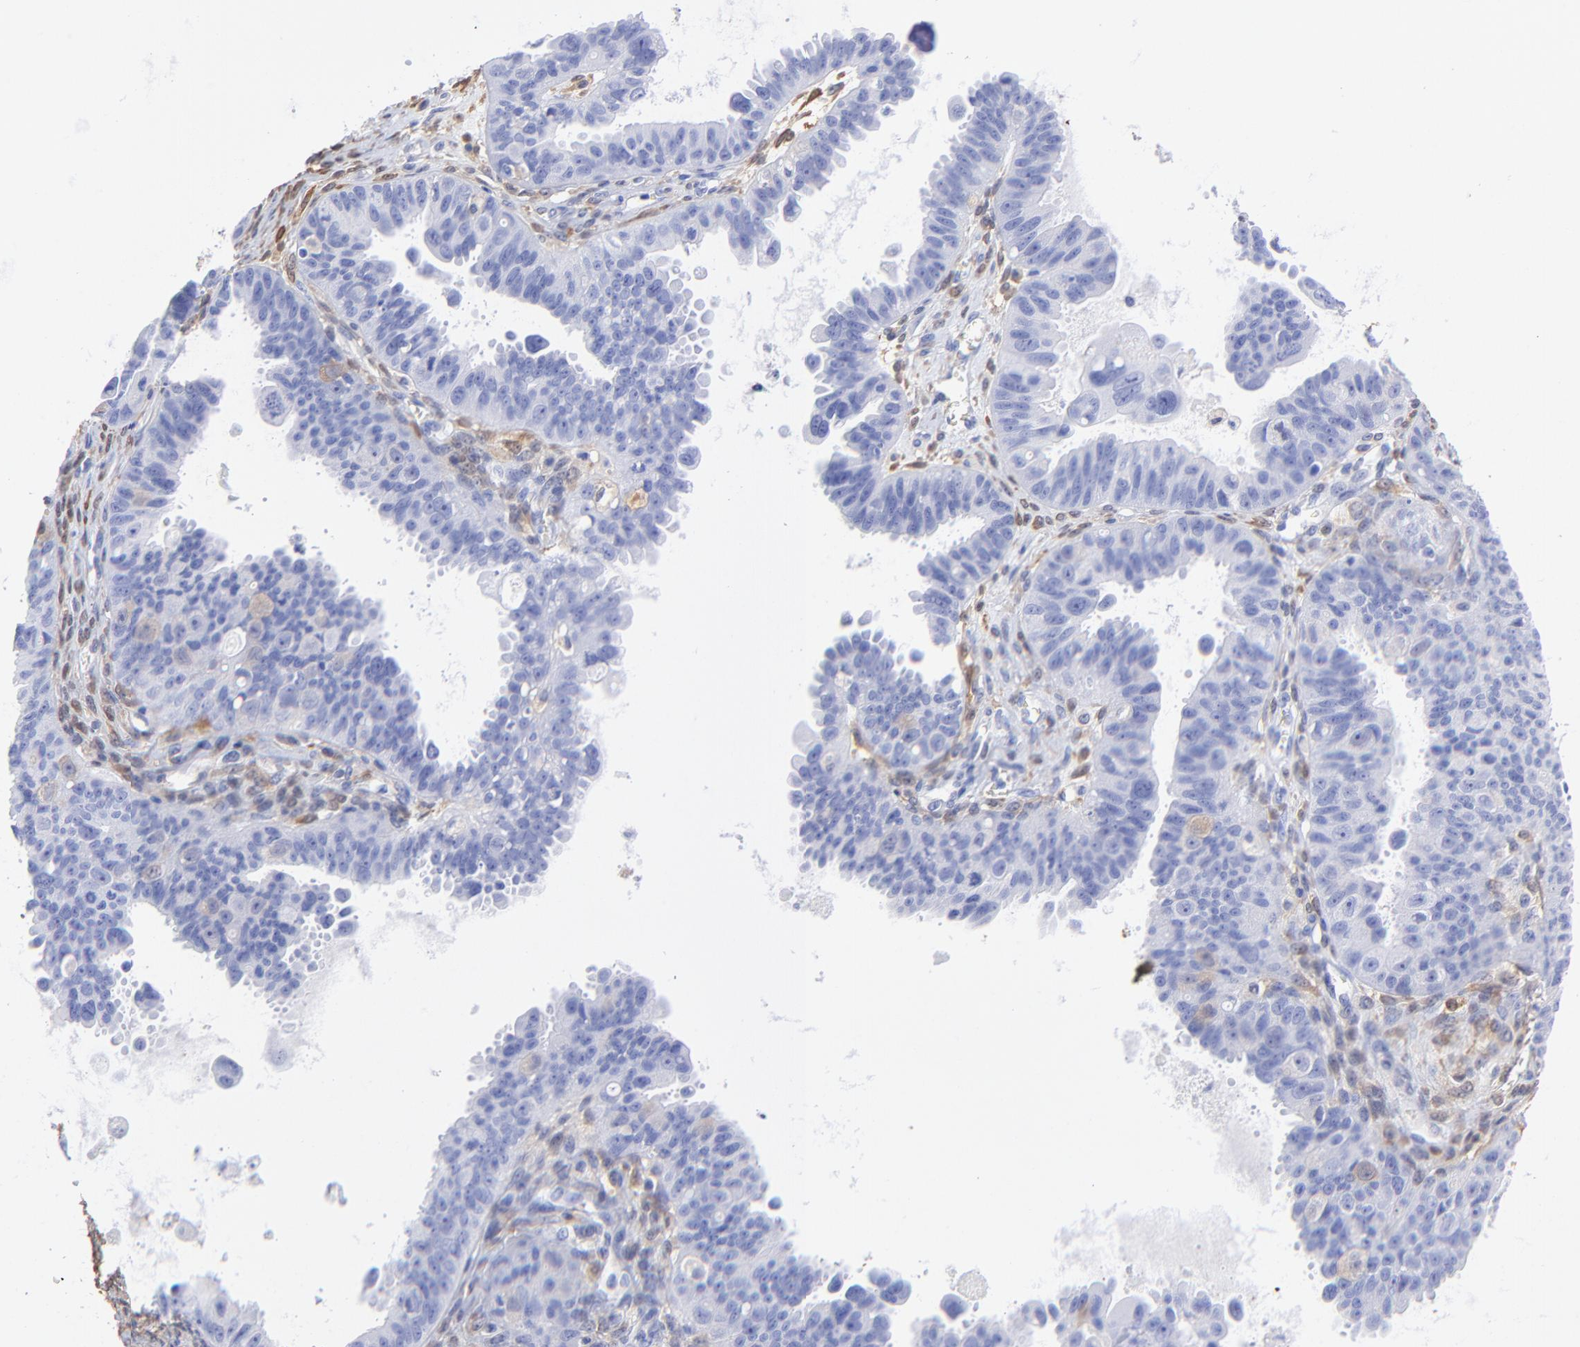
{"staining": {"intensity": "negative", "quantity": "none", "location": "none"}, "tissue": "ovarian cancer", "cell_type": "Tumor cells", "image_type": "cancer", "snomed": [{"axis": "morphology", "description": "Carcinoma, endometroid"}, {"axis": "topography", "description": "Ovary"}], "caption": "This image is of endometroid carcinoma (ovarian) stained with immunohistochemistry (IHC) to label a protein in brown with the nuclei are counter-stained blue. There is no staining in tumor cells.", "gene": "ALDH1A1", "patient": {"sex": "female", "age": 85}}